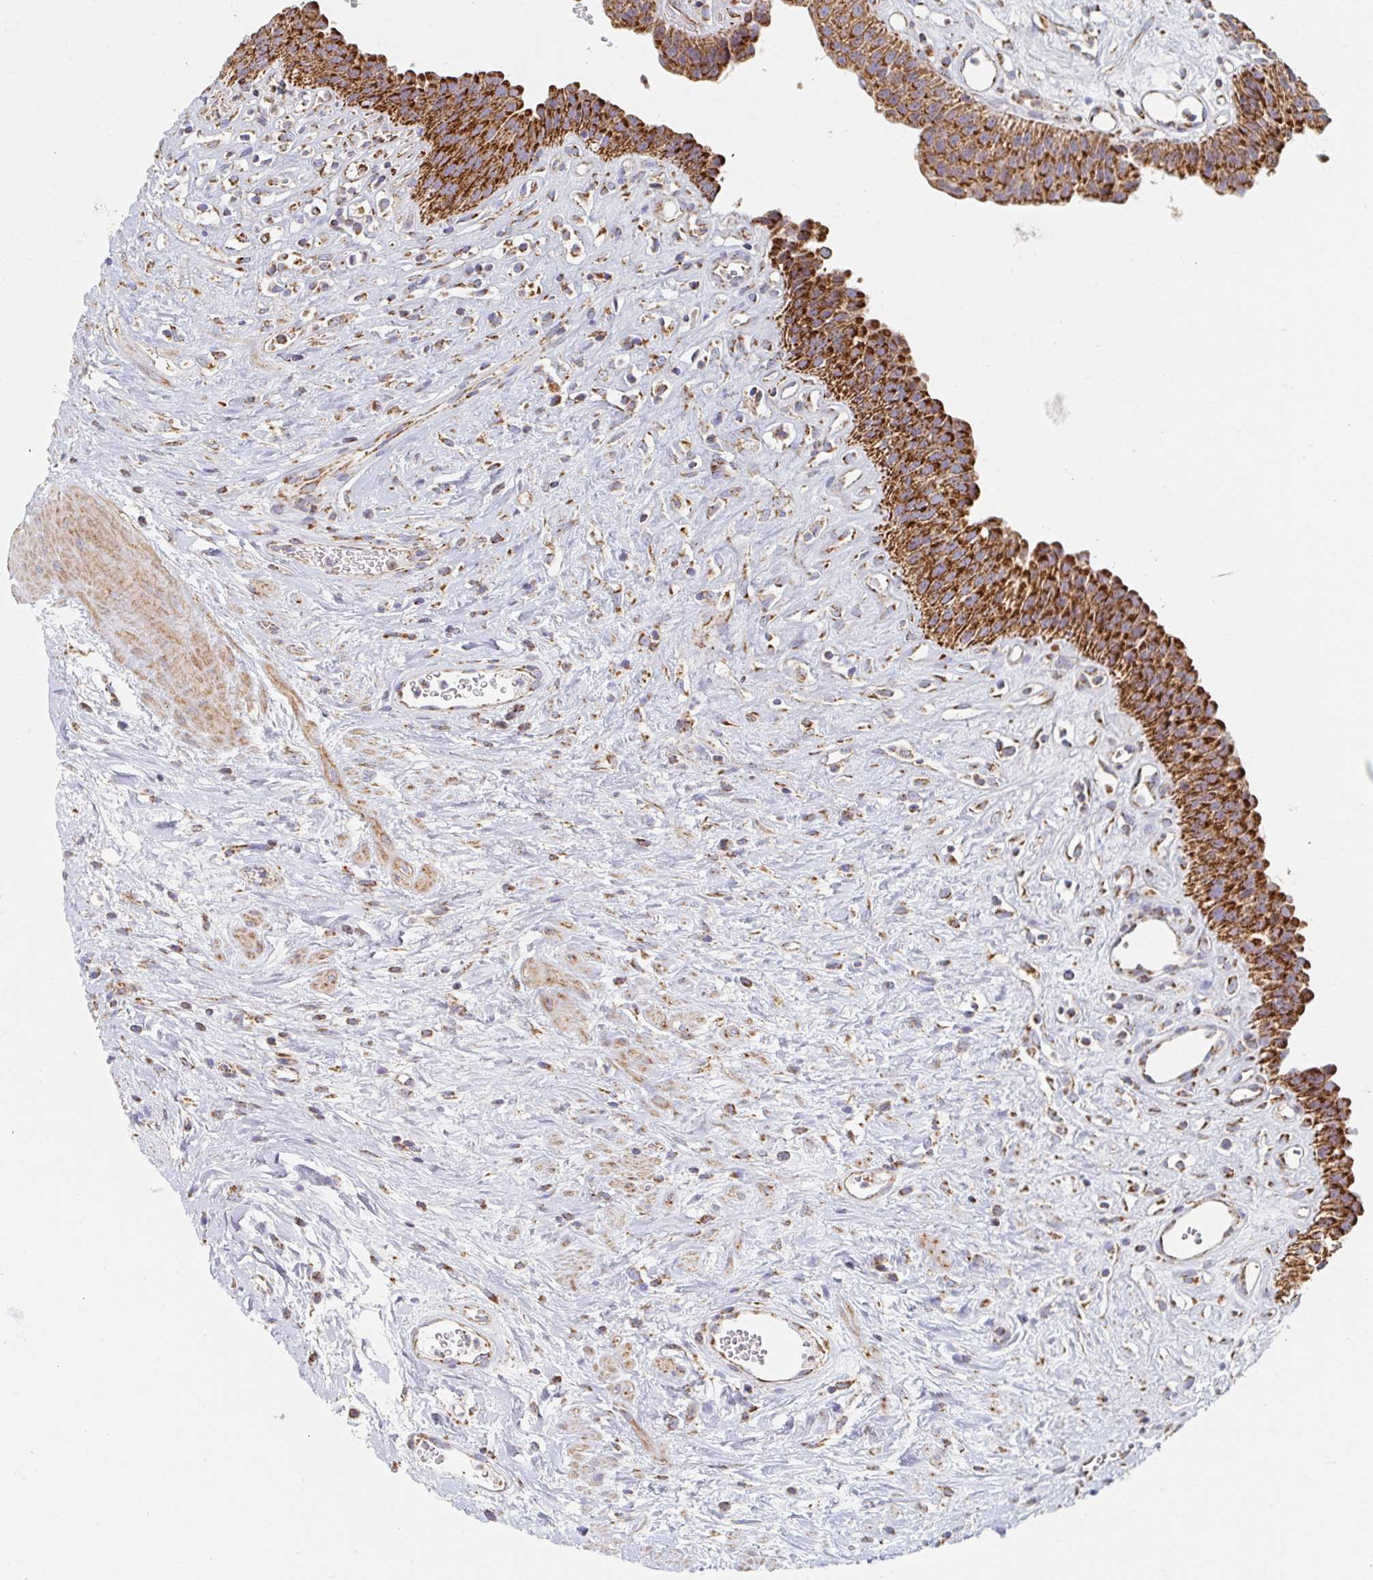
{"staining": {"intensity": "strong", "quantity": ">75%", "location": "cytoplasmic/membranous"}, "tissue": "urinary bladder", "cell_type": "Urothelial cells", "image_type": "normal", "snomed": [{"axis": "morphology", "description": "Normal tissue, NOS"}, {"axis": "topography", "description": "Urinary bladder"}], "caption": "A brown stain labels strong cytoplasmic/membranous expression of a protein in urothelial cells of normal urinary bladder. (Stains: DAB in brown, nuclei in blue, Microscopy: brightfield microscopy at high magnification).", "gene": "MAVS", "patient": {"sex": "female", "age": 56}}